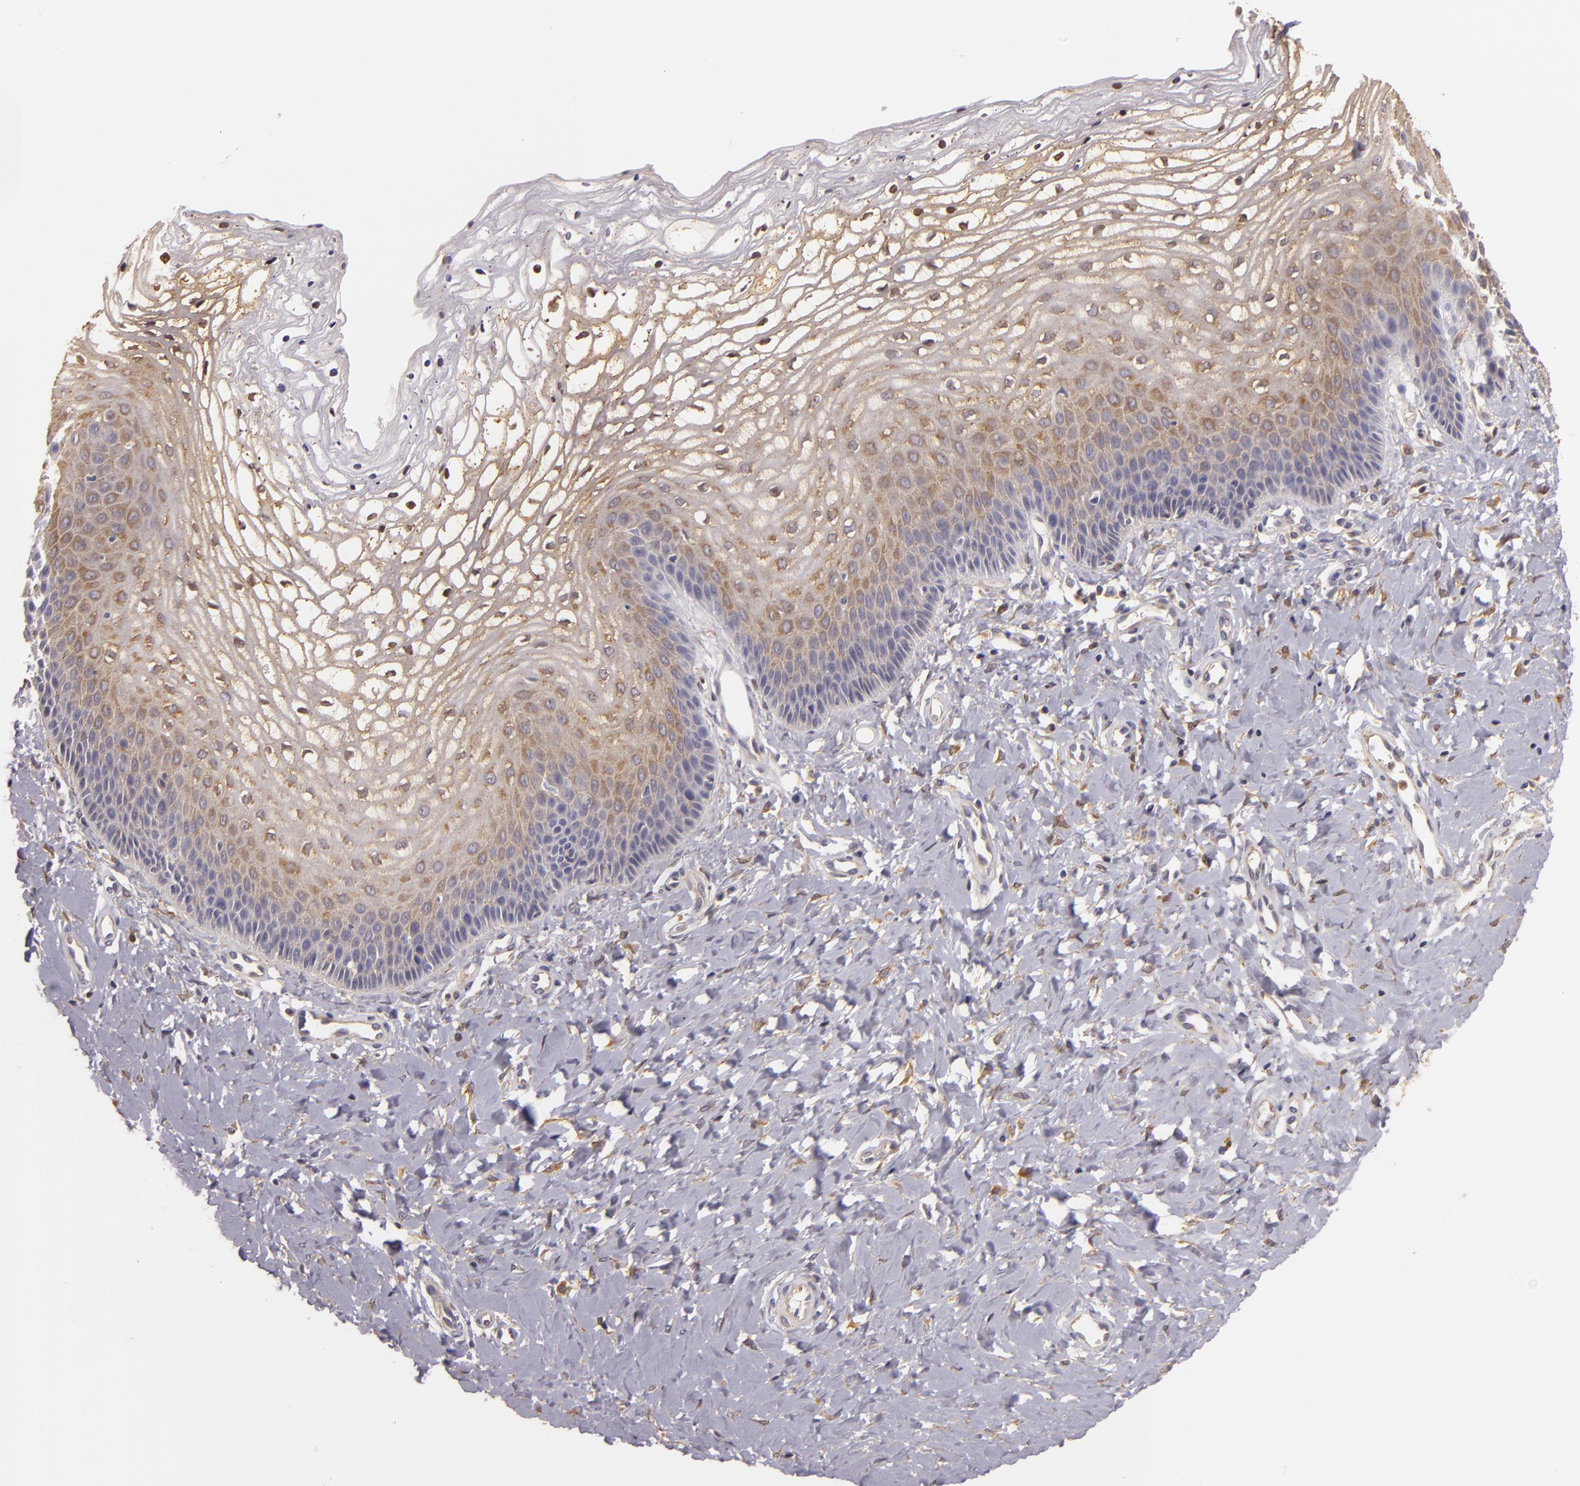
{"staining": {"intensity": "moderate", "quantity": ">75%", "location": "cytoplasmic/membranous"}, "tissue": "vagina", "cell_type": "Squamous epithelial cells", "image_type": "normal", "snomed": [{"axis": "morphology", "description": "Normal tissue, NOS"}, {"axis": "topography", "description": "Vagina"}], "caption": "Immunohistochemical staining of unremarkable vagina shows moderate cytoplasmic/membranous protein expression in about >75% of squamous epithelial cells. (DAB (3,3'-diaminobenzidine) IHC with brightfield microscopy, high magnification).", "gene": "TOM1", "patient": {"sex": "female", "age": 68}}